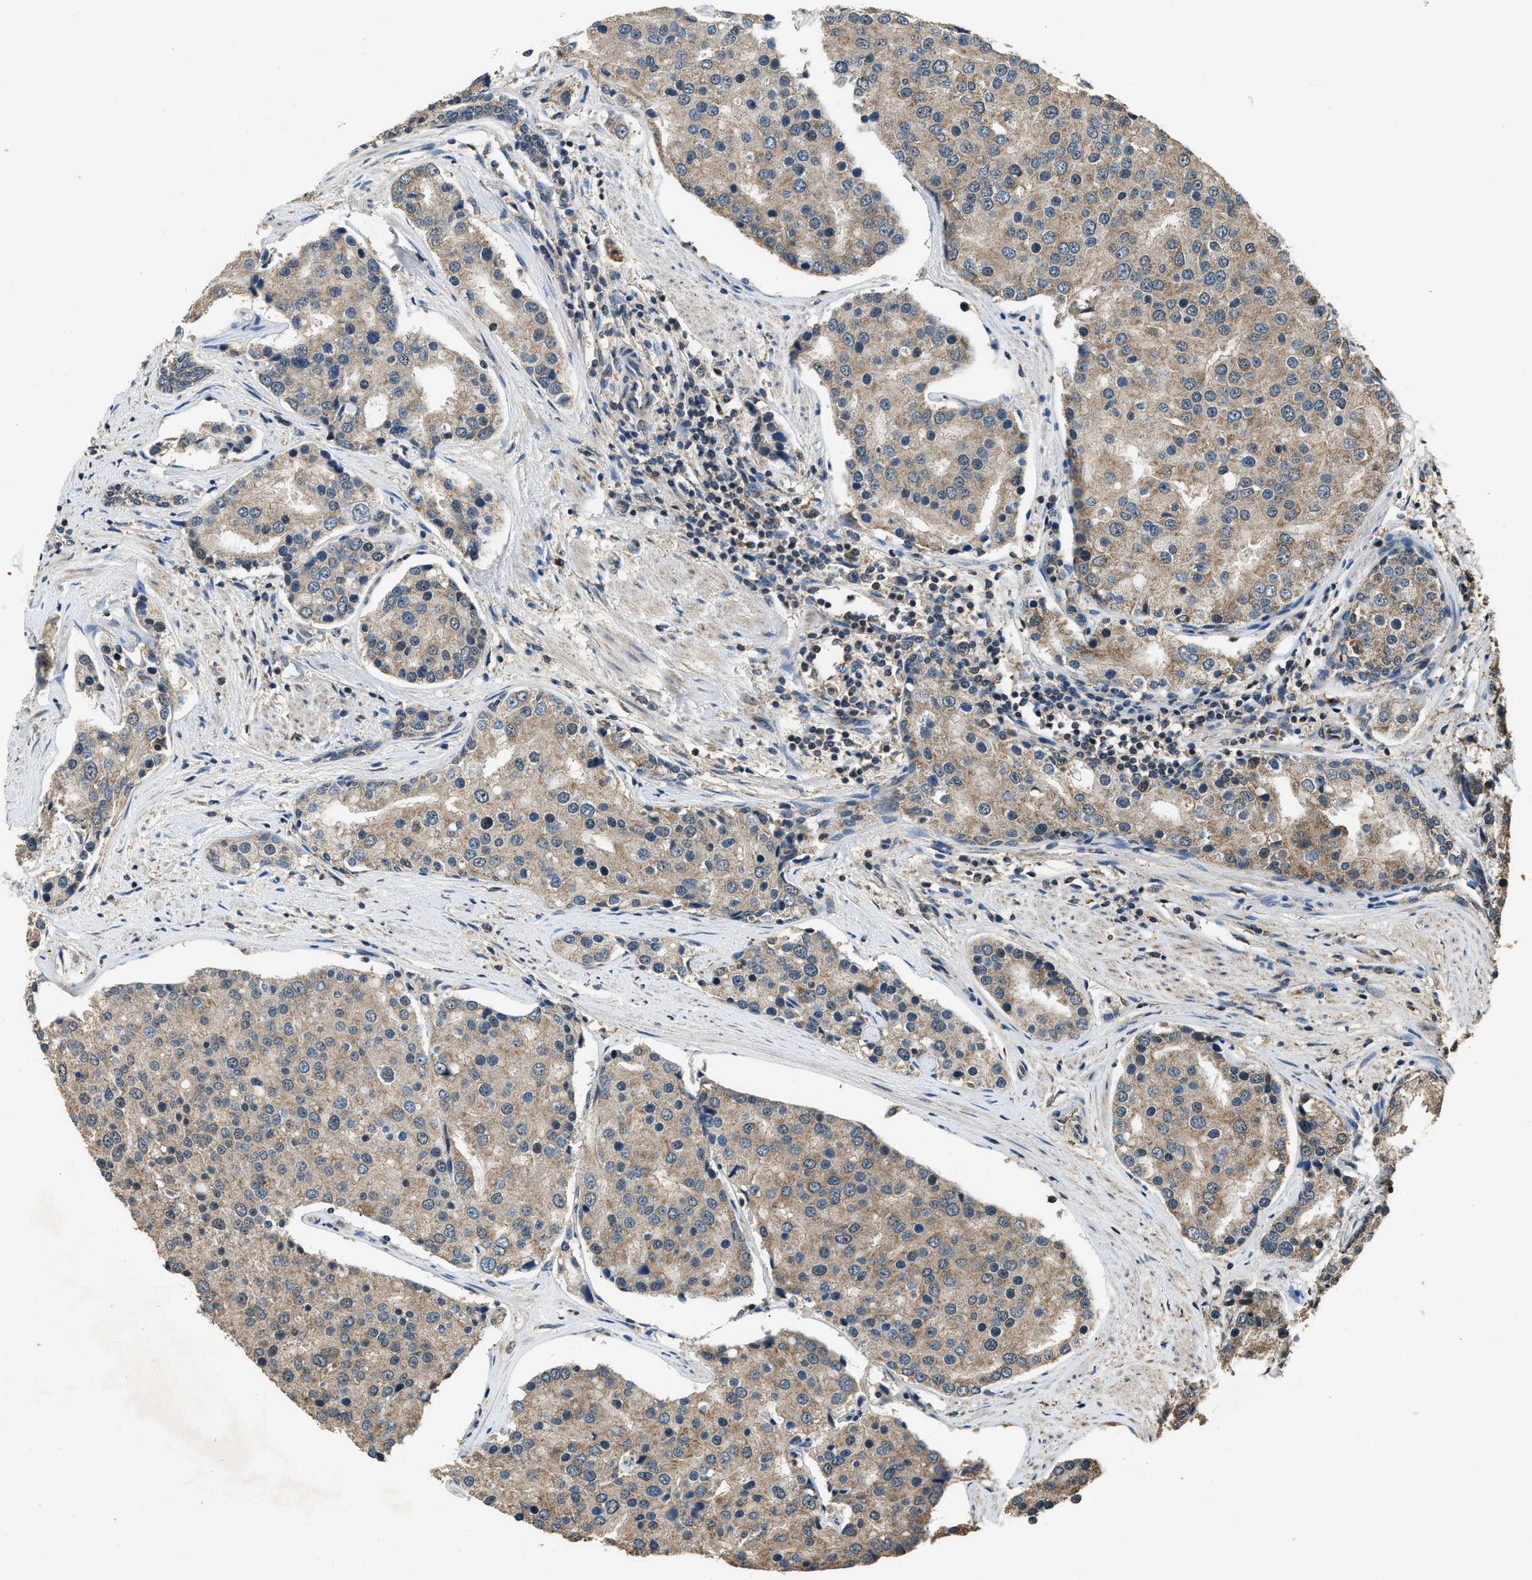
{"staining": {"intensity": "weak", "quantity": ">75%", "location": "cytoplasmic/membranous"}, "tissue": "prostate cancer", "cell_type": "Tumor cells", "image_type": "cancer", "snomed": [{"axis": "morphology", "description": "Adenocarcinoma, High grade"}, {"axis": "topography", "description": "Prostate"}], "caption": "This micrograph demonstrates prostate cancer stained with immunohistochemistry to label a protein in brown. The cytoplasmic/membranous of tumor cells show weak positivity for the protein. Nuclei are counter-stained blue.", "gene": "DENND6B", "patient": {"sex": "male", "age": 50}}